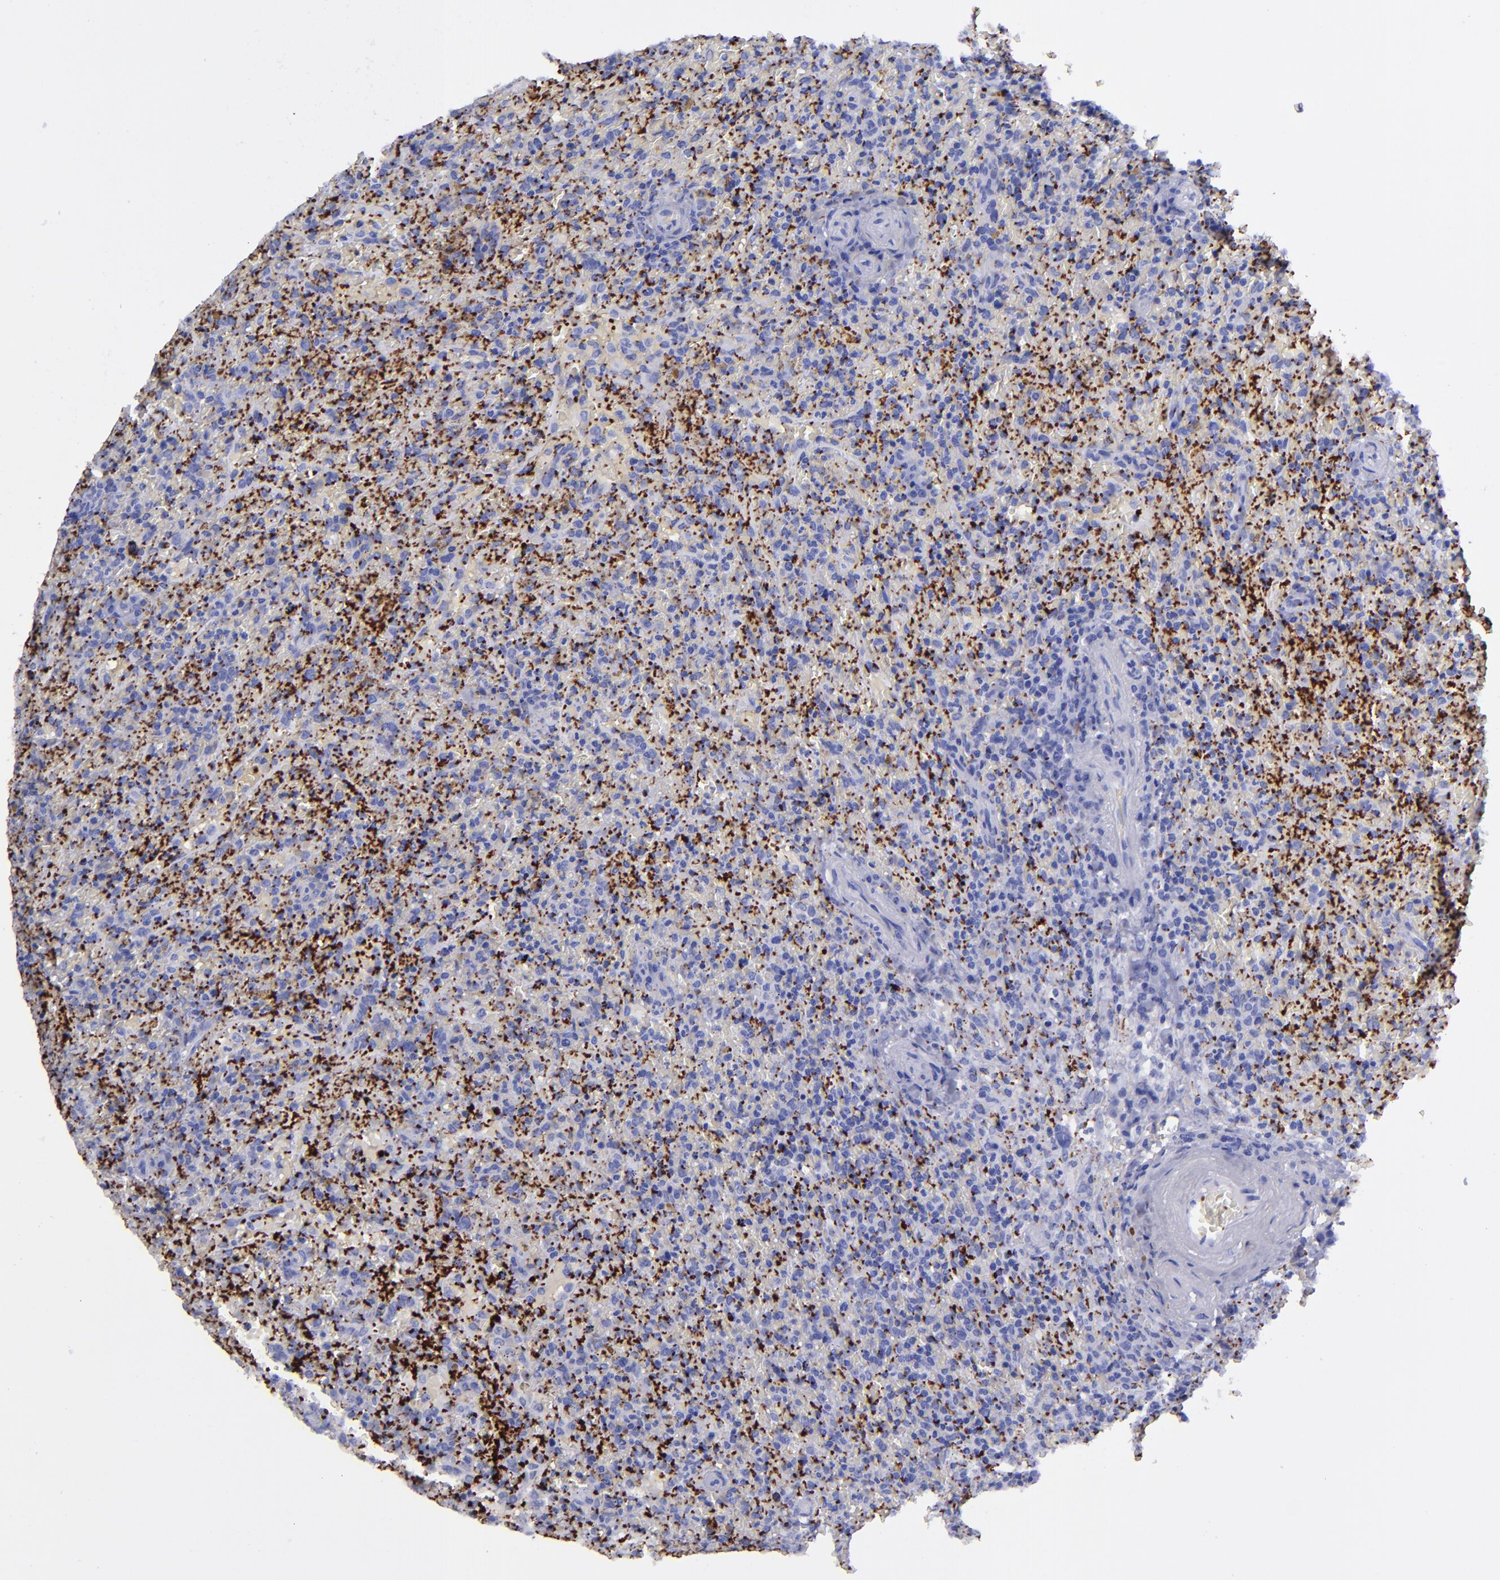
{"staining": {"intensity": "negative", "quantity": "none", "location": "none"}, "tissue": "lymphoma", "cell_type": "Tumor cells", "image_type": "cancer", "snomed": [{"axis": "morphology", "description": "Malignant lymphoma, non-Hodgkin's type, High grade"}, {"axis": "topography", "description": "Spleen"}, {"axis": "topography", "description": "Lymph node"}], "caption": "Immunohistochemical staining of human lymphoma displays no significant expression in tumor cells.", "gene": "EFCAB13", "patient": {"sex": "female", "age": 70}}